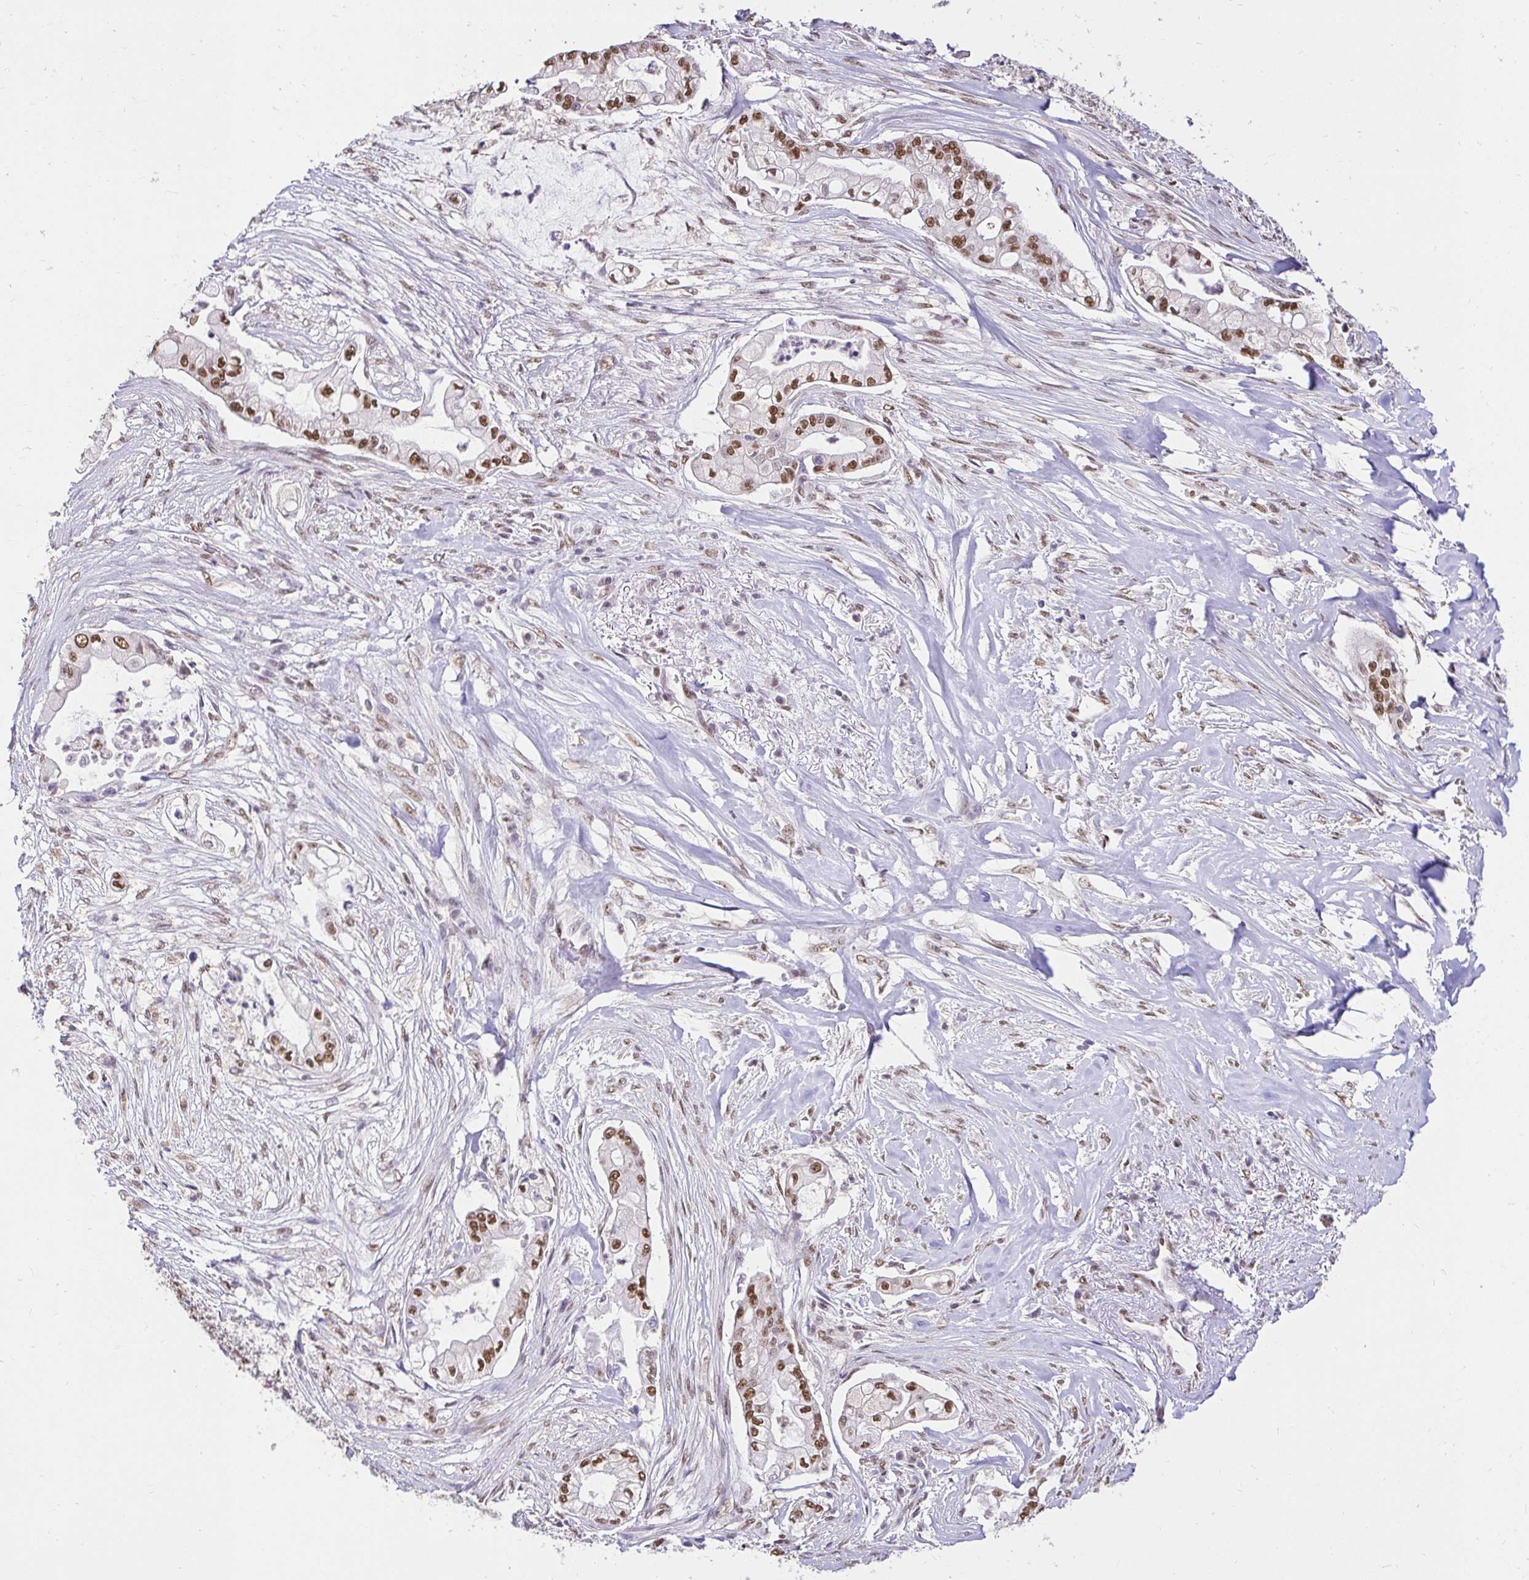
{"staining": {"intensity": "strong", "quantity": ">75%", "location": "nuclear"}, "tissue": "pancreatic cancer", "cell_type": "Tumor cells", "image_type": "cancer", "snomed": [{"axis": "morphology", "description": "Adenocarcinoma, NOS"}, {"axis": "topography", "description": "Pancreas"}], "caption": "There is high levels of strong nuclear staining in tumor cells of pancreatic adenocarcinoma, as demonstrated by immunohistochemical staining (brown color).", "gene": "RIMS4", "patient": {"sex": "female", "age": 69}}